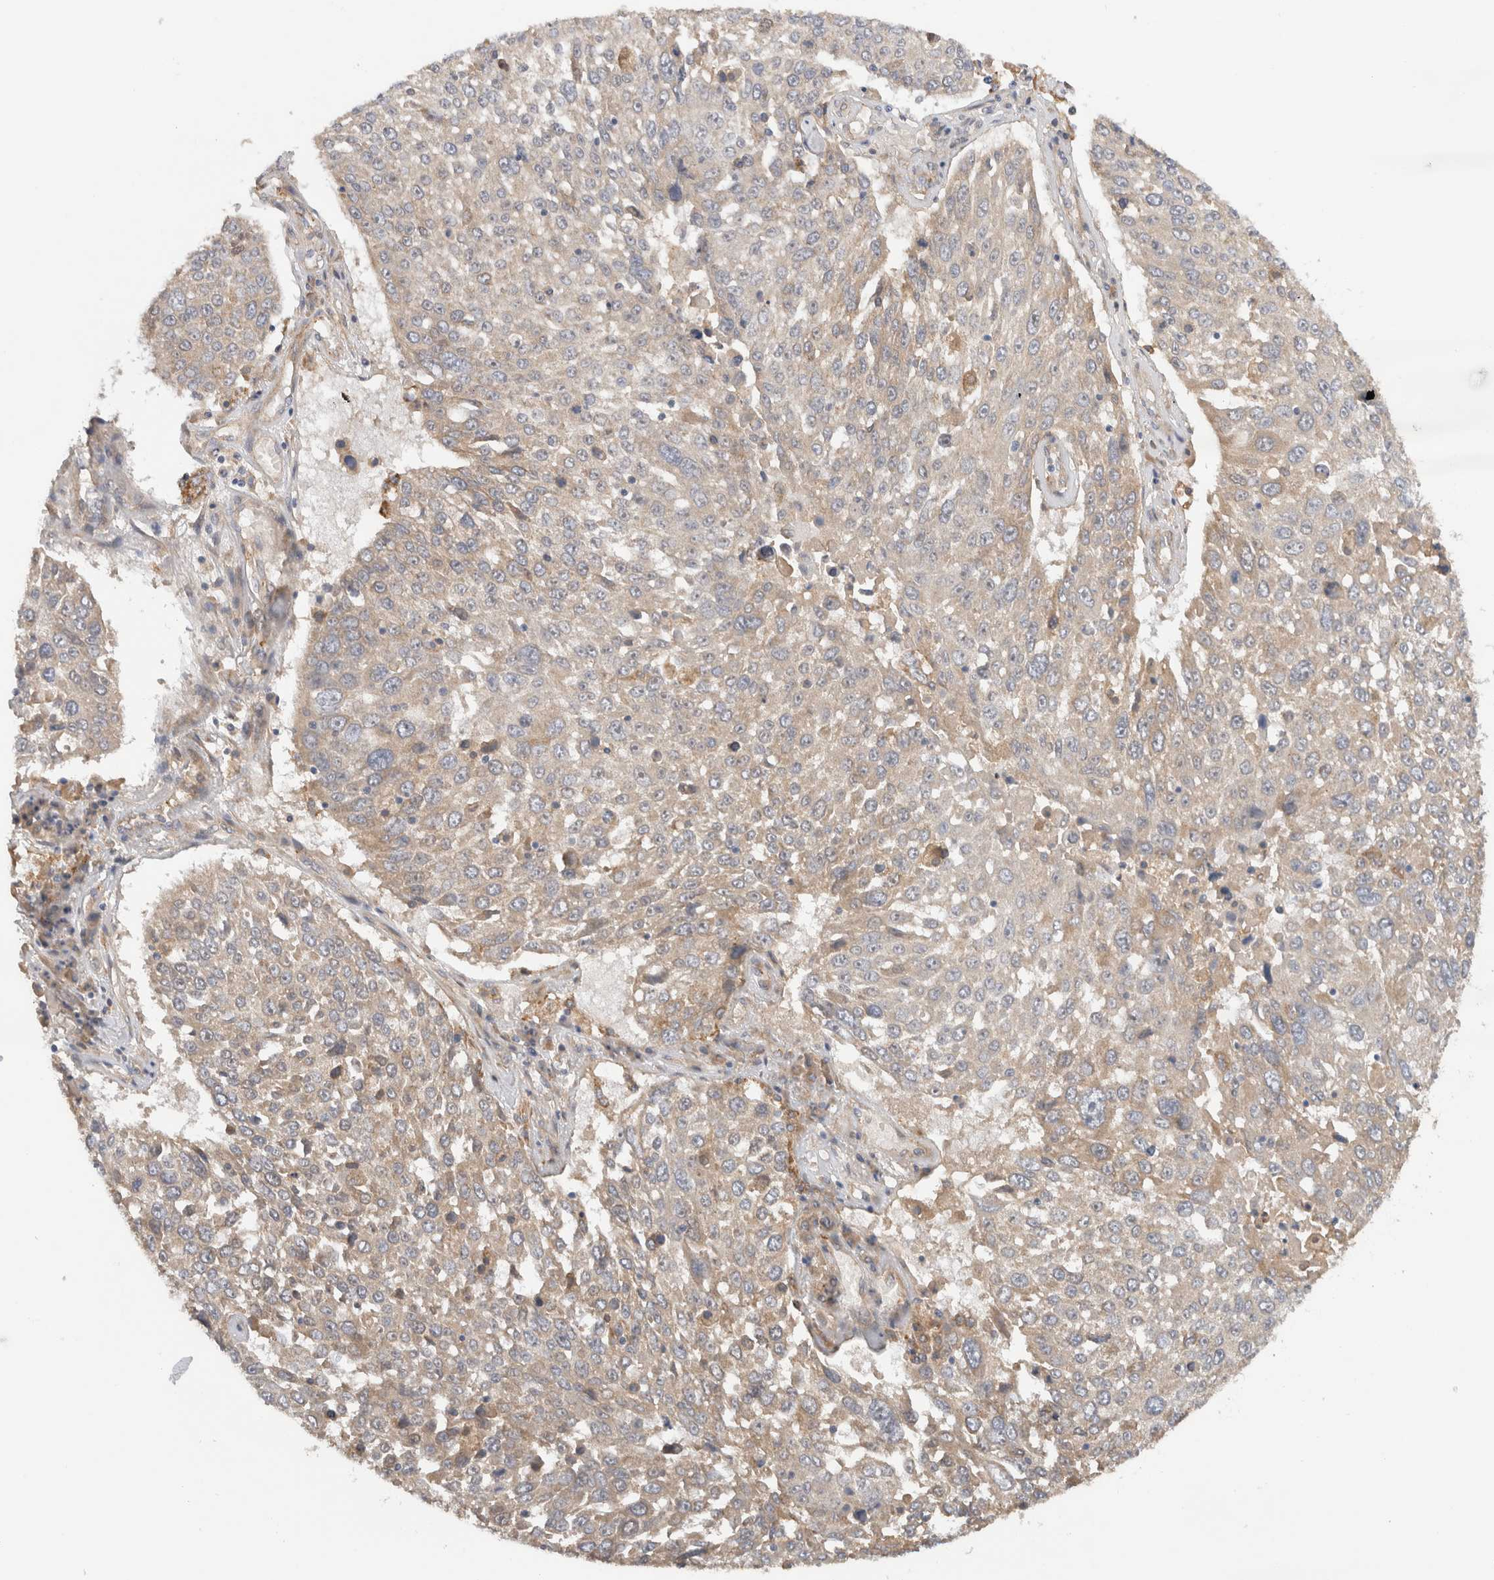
{"staining": {"intensity": "weak", "quantity": "<25%", "location": "cytoplasmic/membranous"}, "tissue": "lung cancer", "cell_type": "Tumor cells", "image_type": "cancer", "snomed": [{"axis": "morphology", "description": "Squamous cell carcinoma, NOS"}, {"axis": "topography", "description": "Lung"}], "caption": "This is a histopathology image of immunohistochemistry (IHC) staining of lung cancer (squamous cell carcinoma), which shows no positivity in tumor cells.", "gene": "SGK3", "patient": {"sex": "male", "age": 65}}